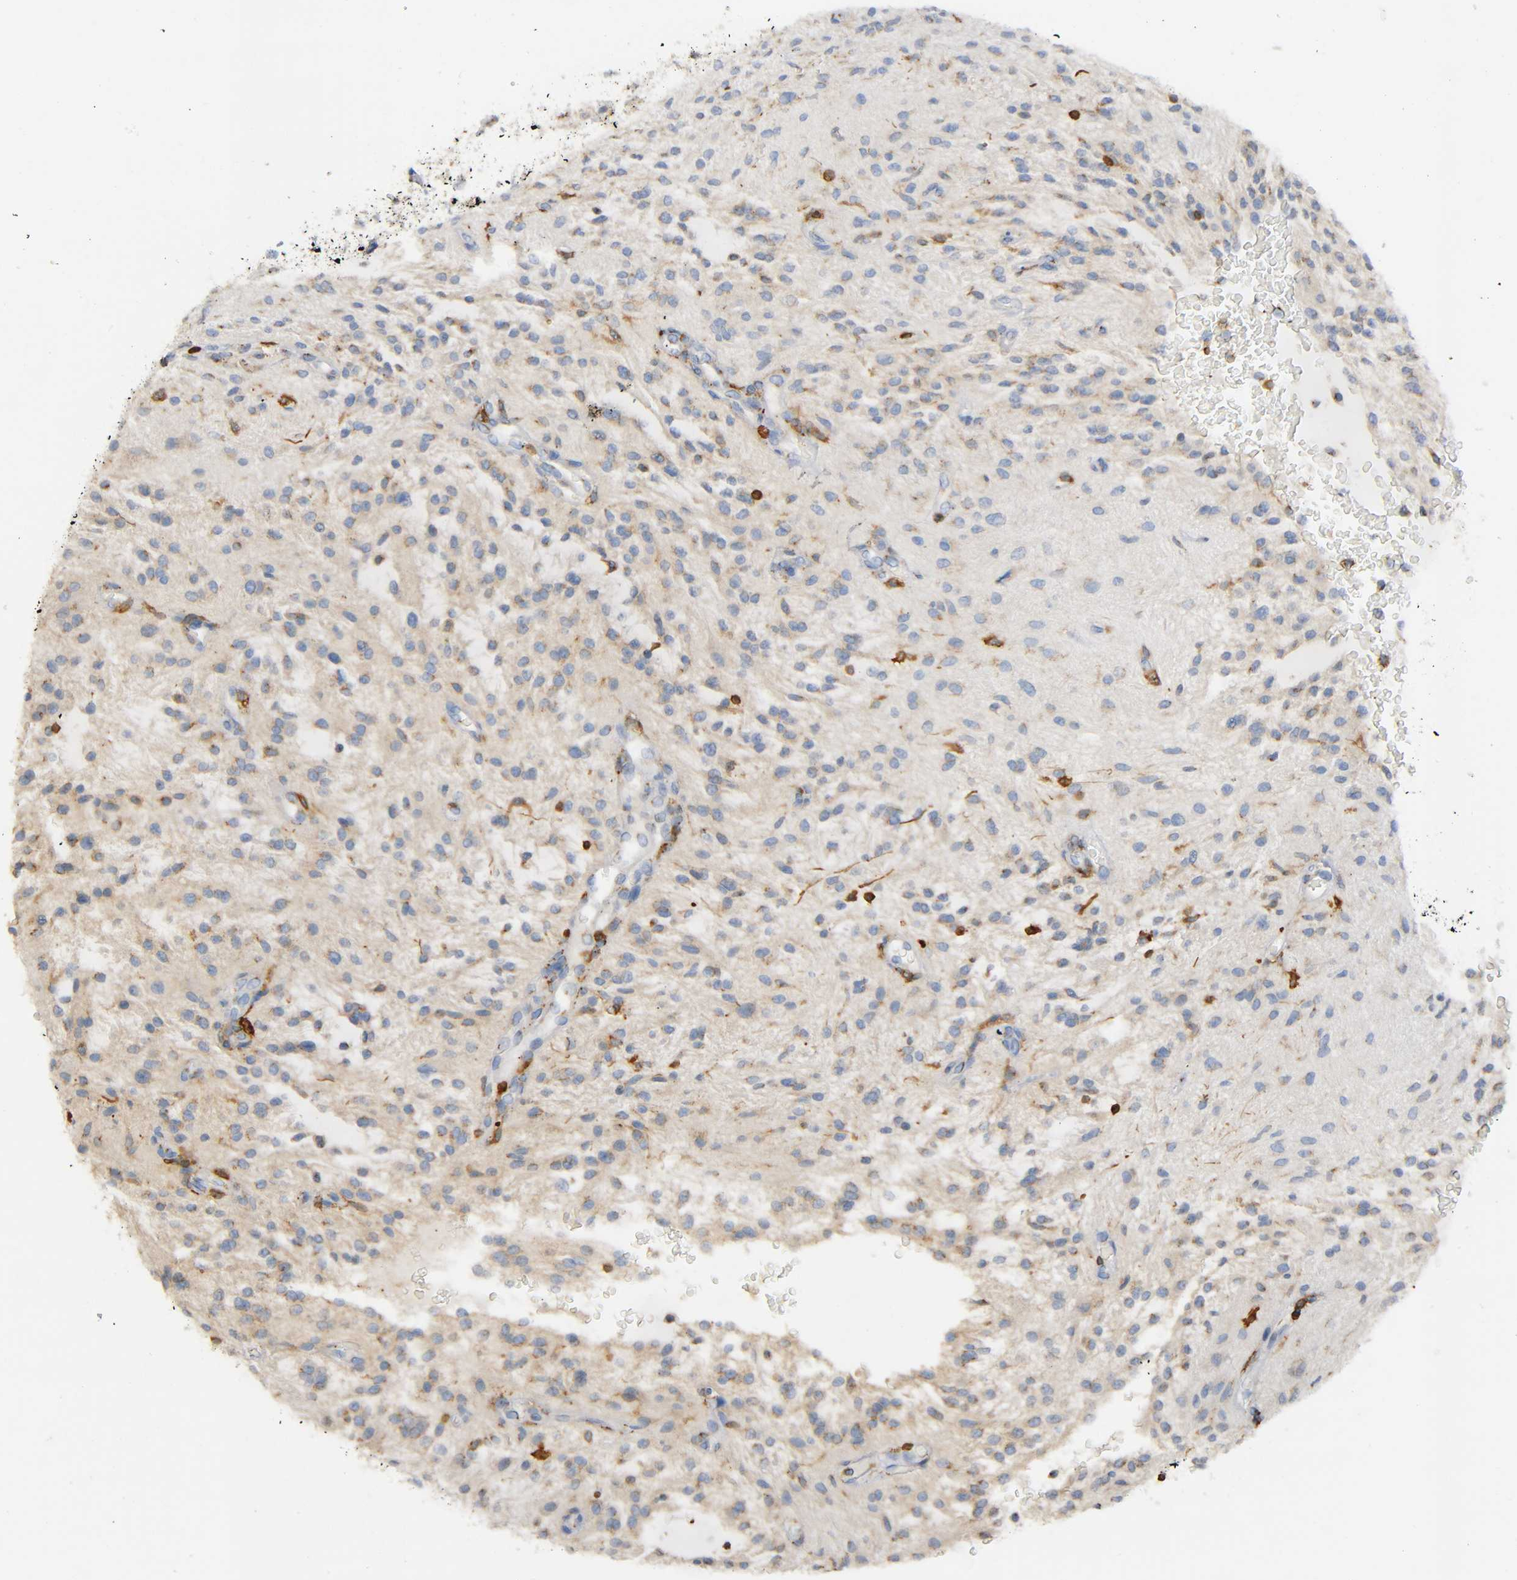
{"staining": {"intensity": "weak", "quantity": "25%-75%", "location": "cytoplasmic/membranous"}, "tissue": "glioma", "cell_type": "Tumor cells", "image_type": "cancer", "snomed": [{"axis": "morphology", "description": "Glioma, malignant, NOS"}, {"axis": "topography", "description": "Cerebellum"}], "caption": "Weak cytoplasmic/membranous positivity is seen in about 25%-75% of tumor cells in malignant glioma.", "gene": "CAPN10", "patient": {"sex": "female", "age": 10}}